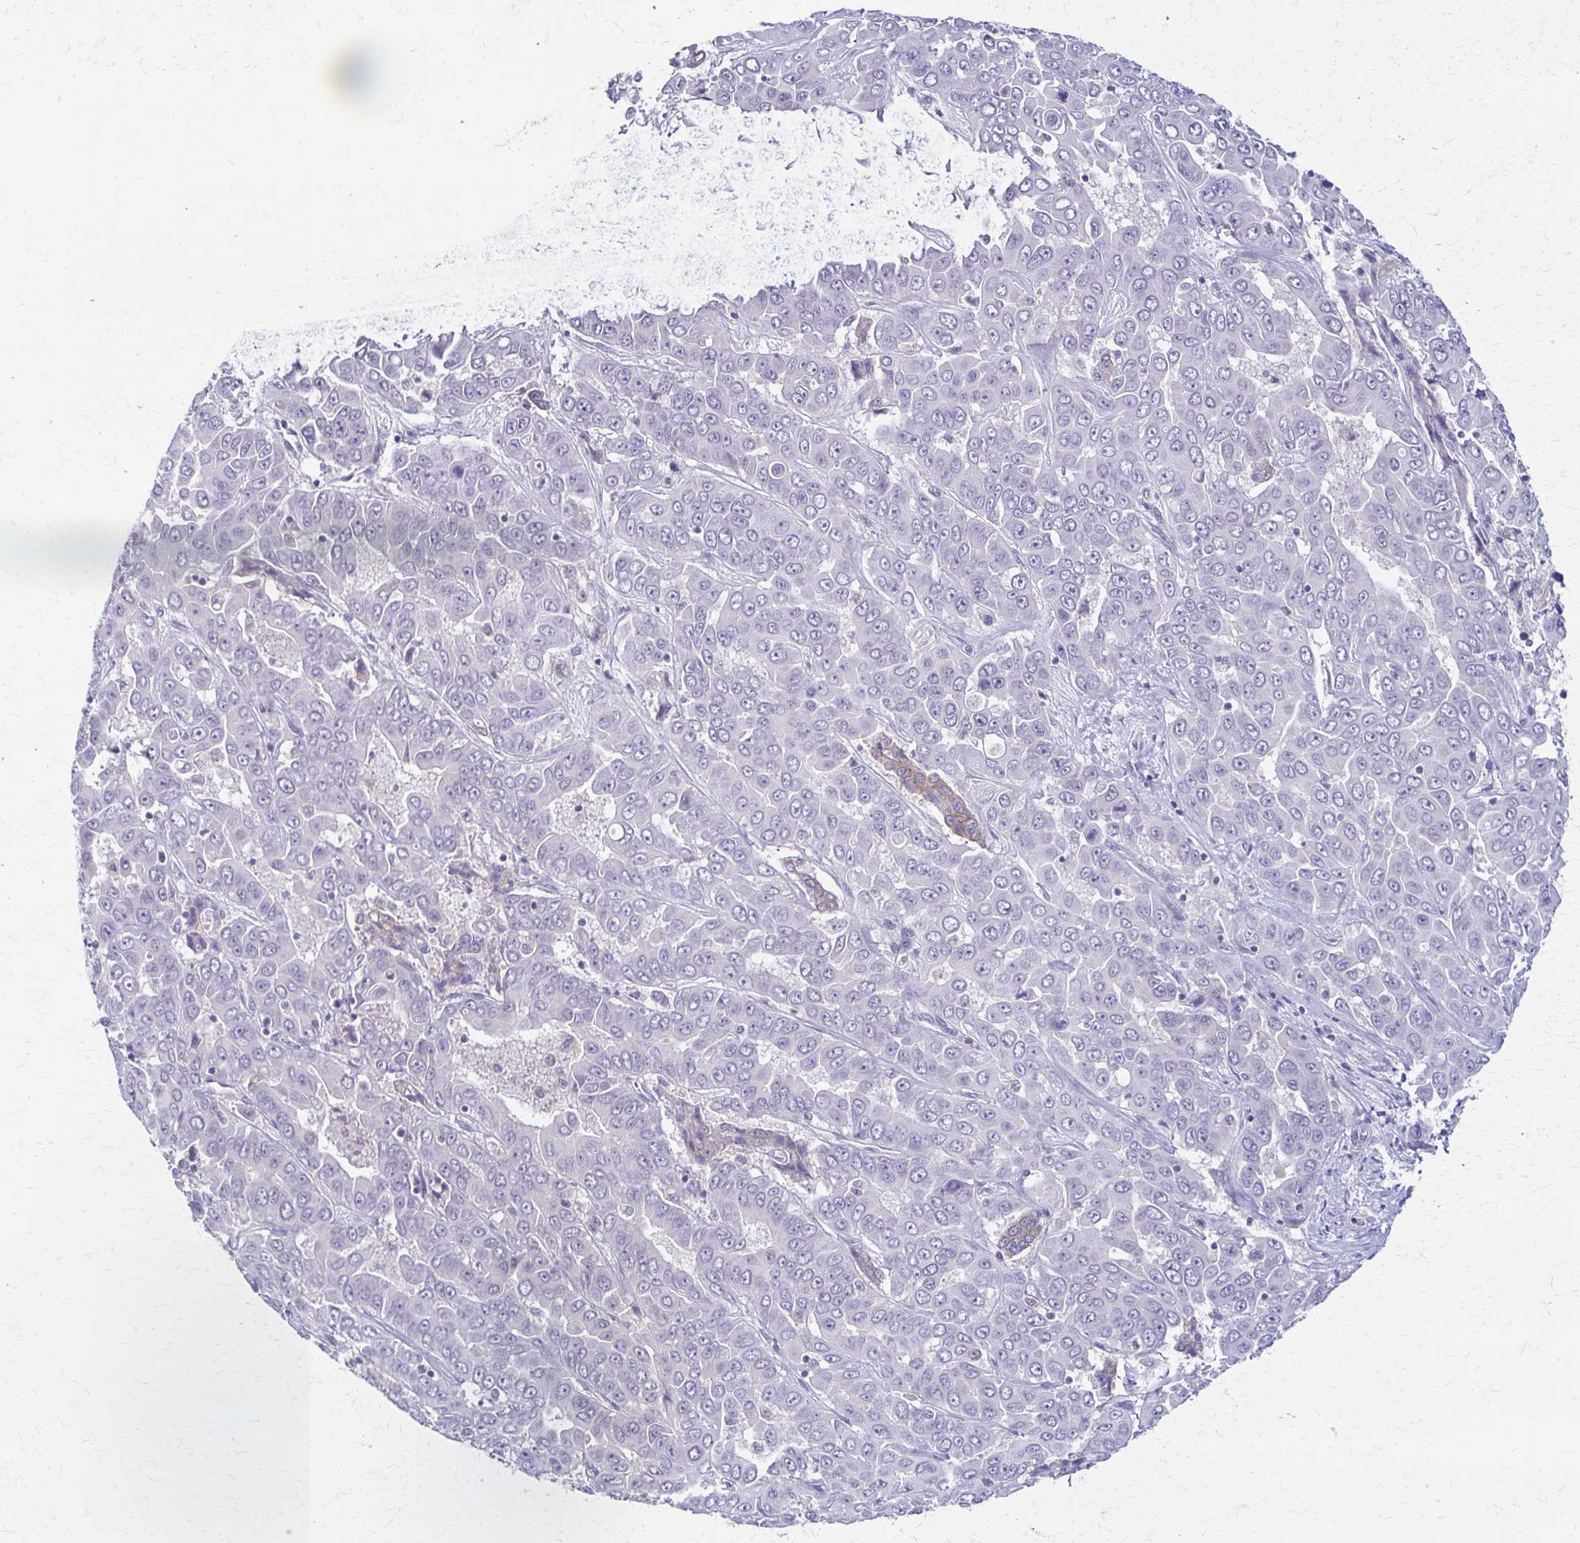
{"staining": {"intensity": "negative", "quantity": "none", "location": "none"}, "tissue": "liver cancer", "cell_type": "Tumor cells", "image_type": "cancer", "snomed": [{"axis": "morphology", "description": "Cholangiocarcinoma"}, {"axis": "topography", "description": "Liver"}], "caption": "DAB (3,3'-diaminobenzidine) immunohistochemical staining of liver cancer exhibits no significant expression in tumor cells. (Stains: DAB (3,3'-diaminobenzidine) immunohistochemistry (IHC) with hematoxylin counter stain, Microscopy: brightfield microscopy at high magnification).", "gene": "PIK3AP1", "patient": {"sex": "female", "age": 52}}